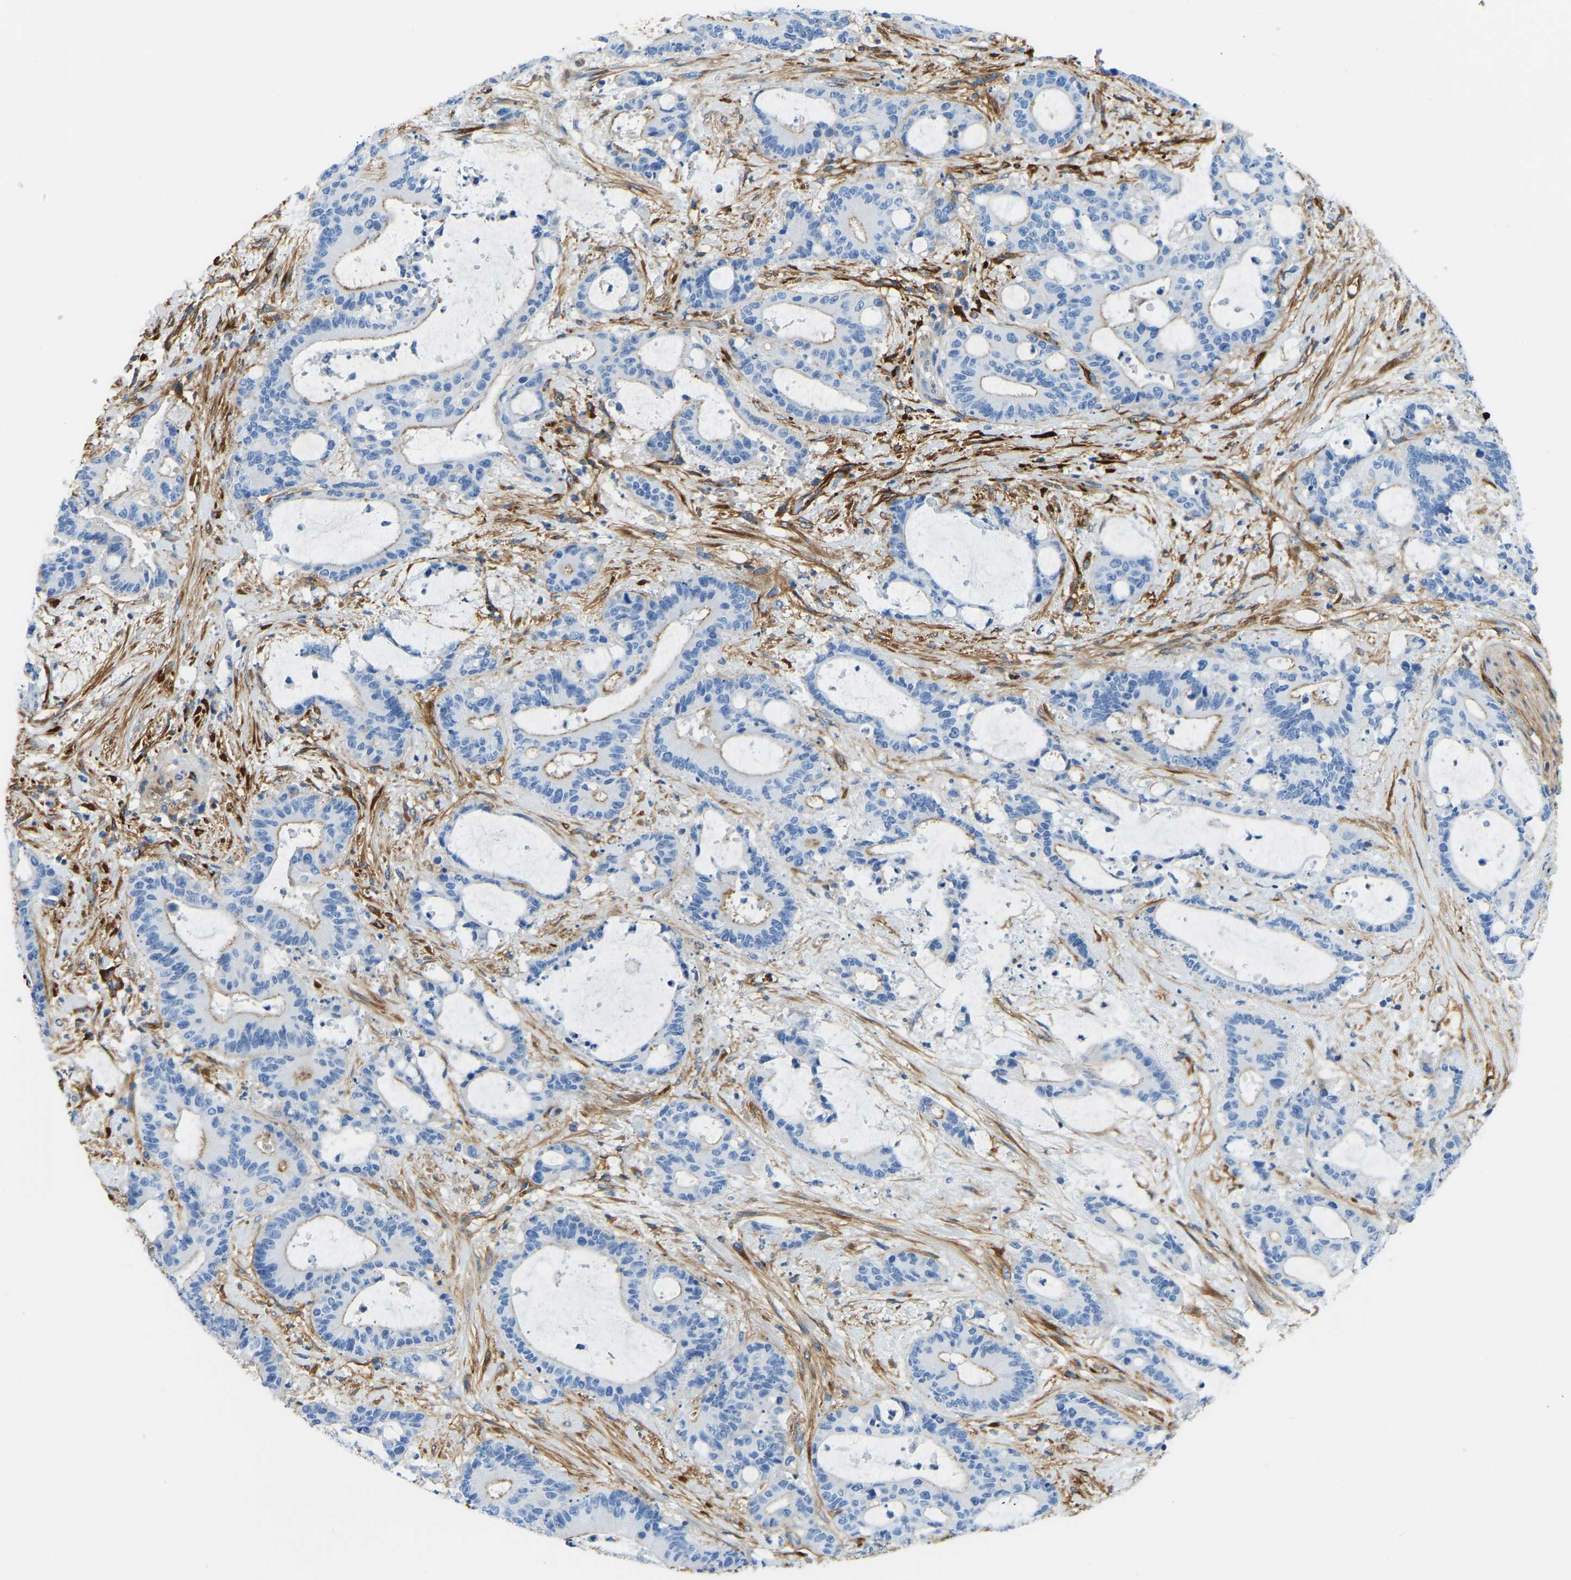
{"staining": {"intensity": "moderate", "quantity": "25%-75%", "location": "cytoplasmic/membranous"}, "tissue": "liver cancer", "cell_type": "Tumor cells", "image_type": "cancer", "snomed": [{"axis": "morphology", "description": "Normal tissue, NOS"}, {"axis": "morphology", "description": "Cholangiocarcinoma"}, {"axis": "topography", "description": "Liver"}, {"axis": "topography", "description": "Peripheral nerve tissue"}], "caption": "Immunohistochemistry of liver cancer demonstrates medium levels of moderate cytoplasmic/membranous expression in about 25%-75% of tumor cells.", "gene": "COL15A1", "patient": {"sex": "female", "age": 73}}